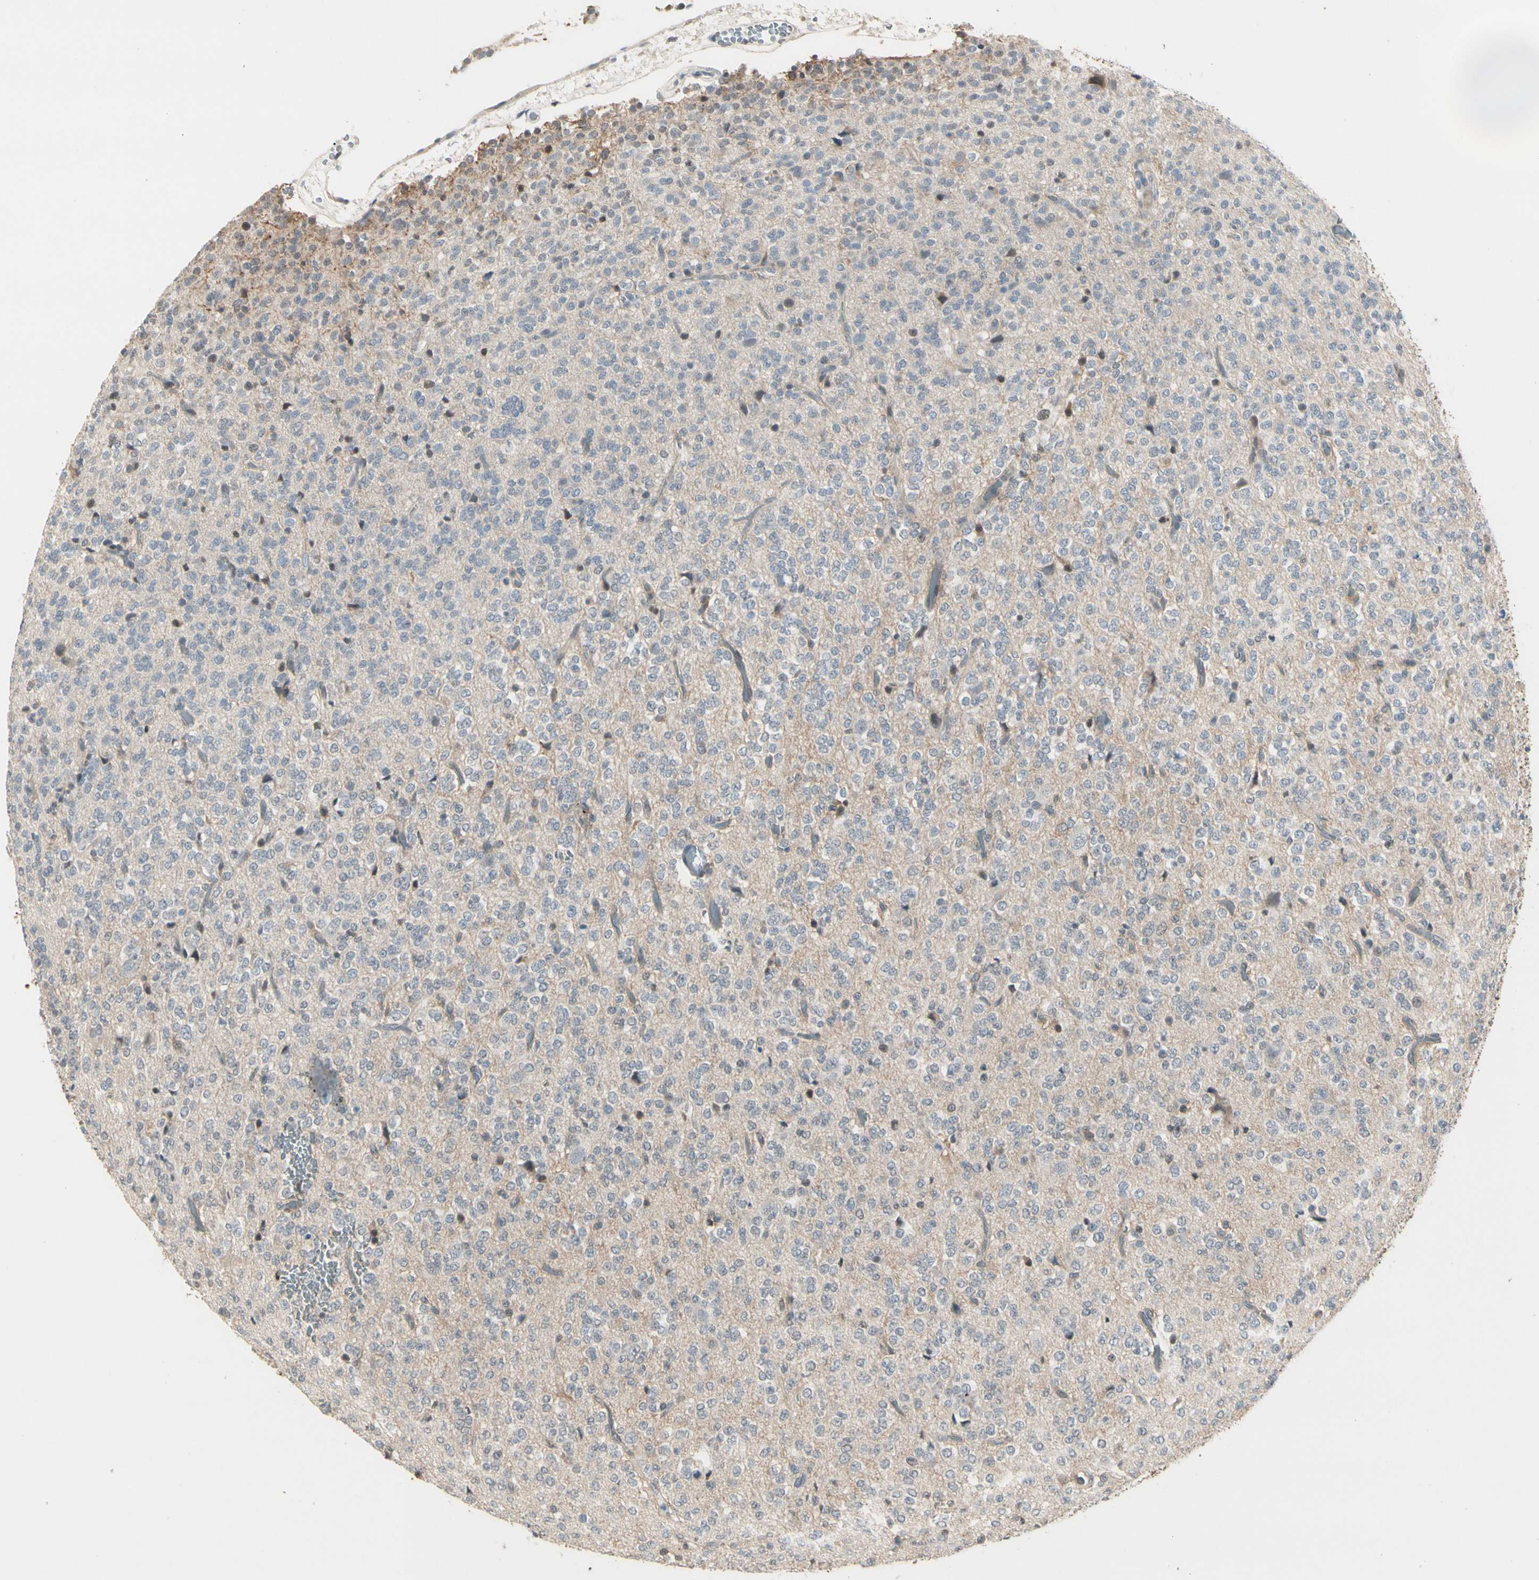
{"staining": {"intensity": "negative", "quantity": "none", "location": "none"}, "tissue": "glioma", "cell_type": "Tumor cells", "image_type": "cancer", "snomed": [{"axis": "morphology", "description": "Glioma, malignant, Low grade"}, {"axis": "topography", "description": "Brain"}], "caption": "Immunohistochemistry of human malignant glioma (low-grade) reveals no staining in tumor cells.", "gene": "GREM1", "patient": {"sex": "male", "age": 38}}